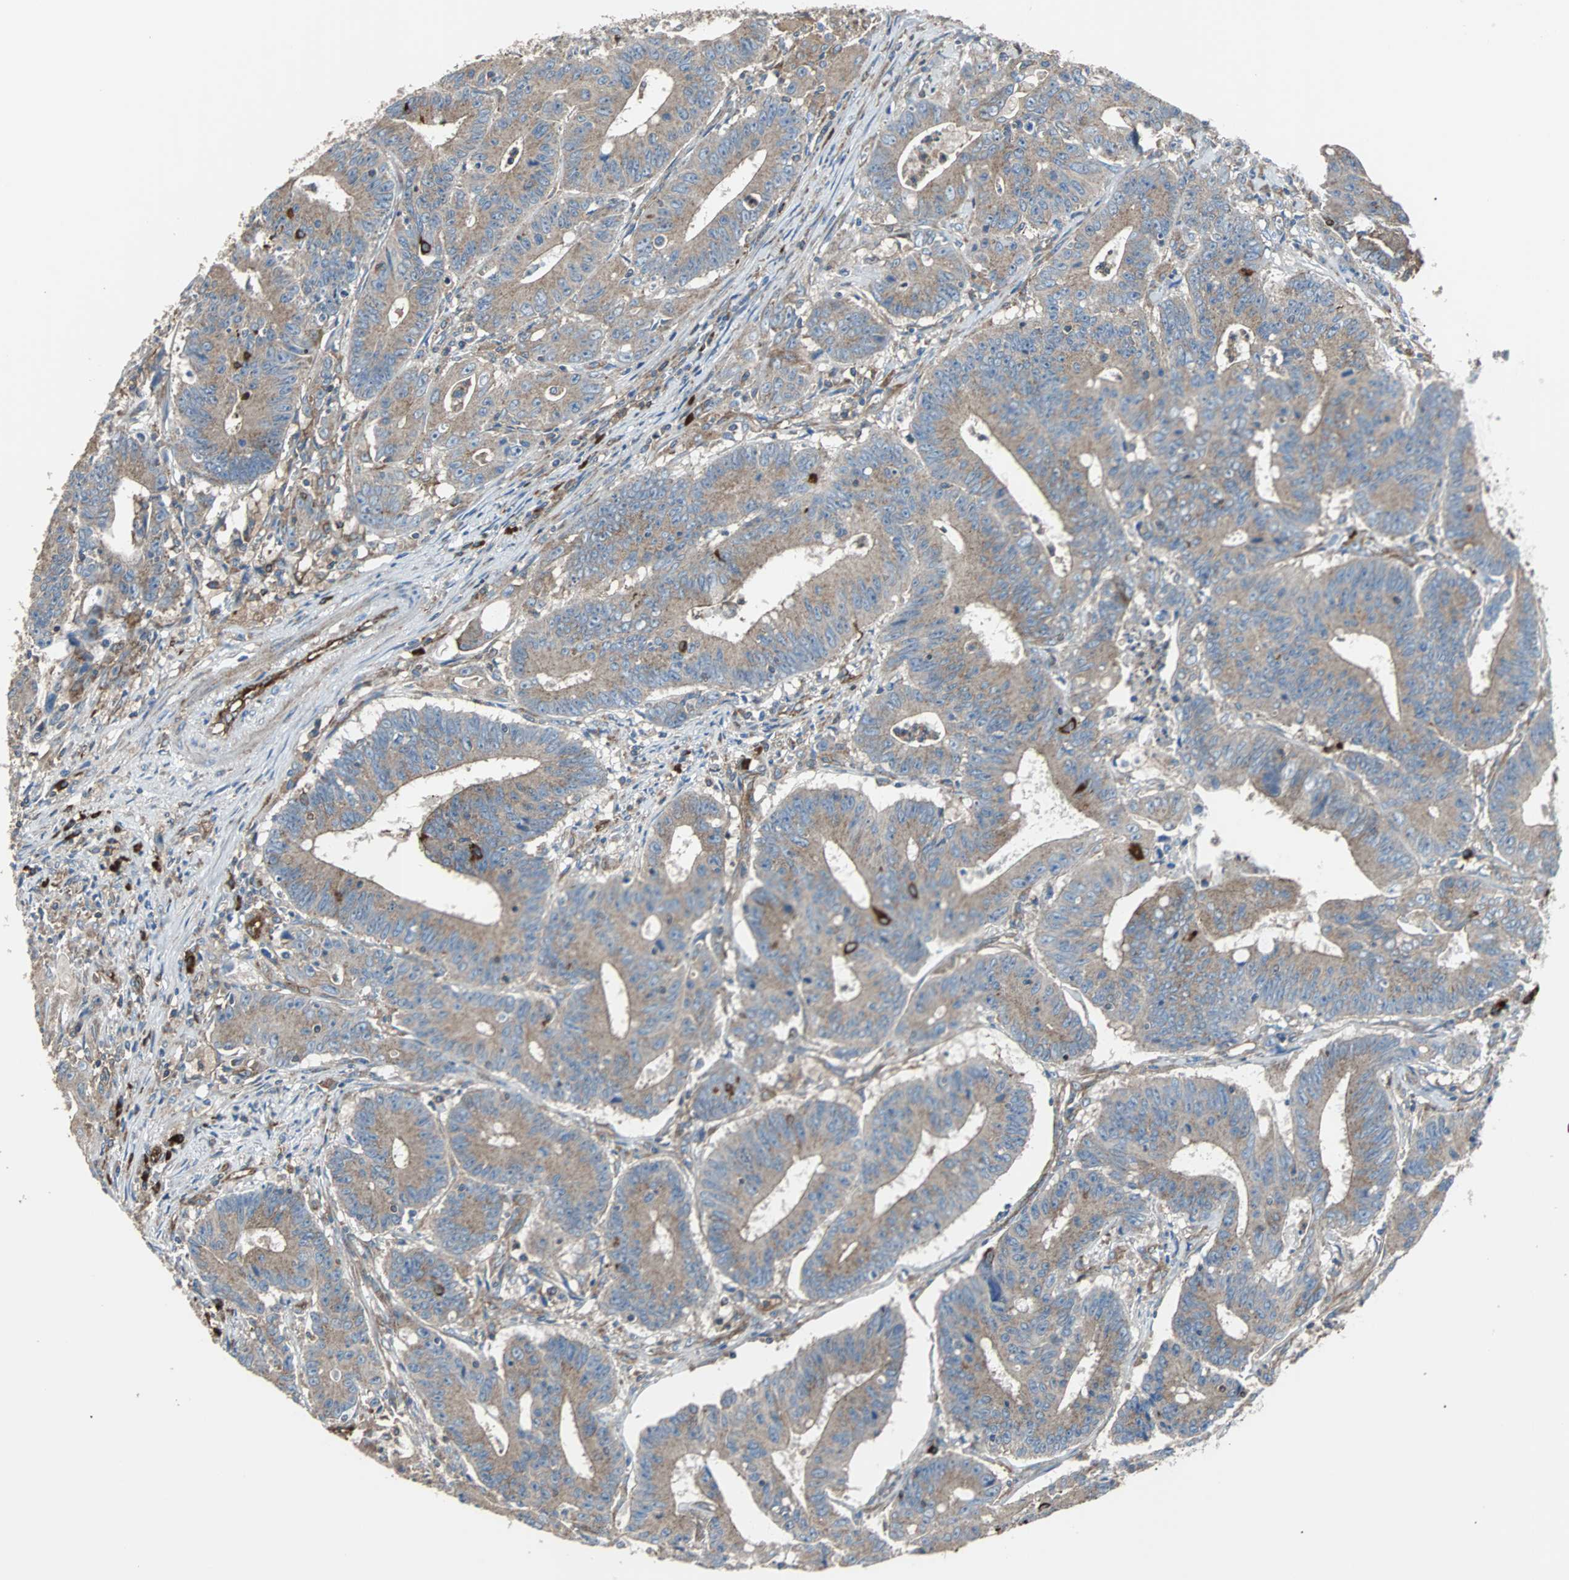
{"staining": {"intensity": "weak", "quantity": ">75%", "location": "cytoplasmic/membranous"}, "tissue": "colorectal cancer", "cell_type": "Tumor cells", "image_type": "cancer", "snomed": [{"axis": "morphology", "description": "Adenocarcinoma, NOS"}, {"axis": "topography", "description": "Colon"}], "caption": "Protein staining demonstrates weak cytoplasmic/membranous staining in about >75% of tumor cells in colorectal cancer. The staining was performed using DAB (3,3'-diaminobenzidine), with brown indicating positive protein expression. Nuclei are stained blue with hematoxylin.", "gene": "PLCG2", "patient": {"sex": "male", "age": 45}}